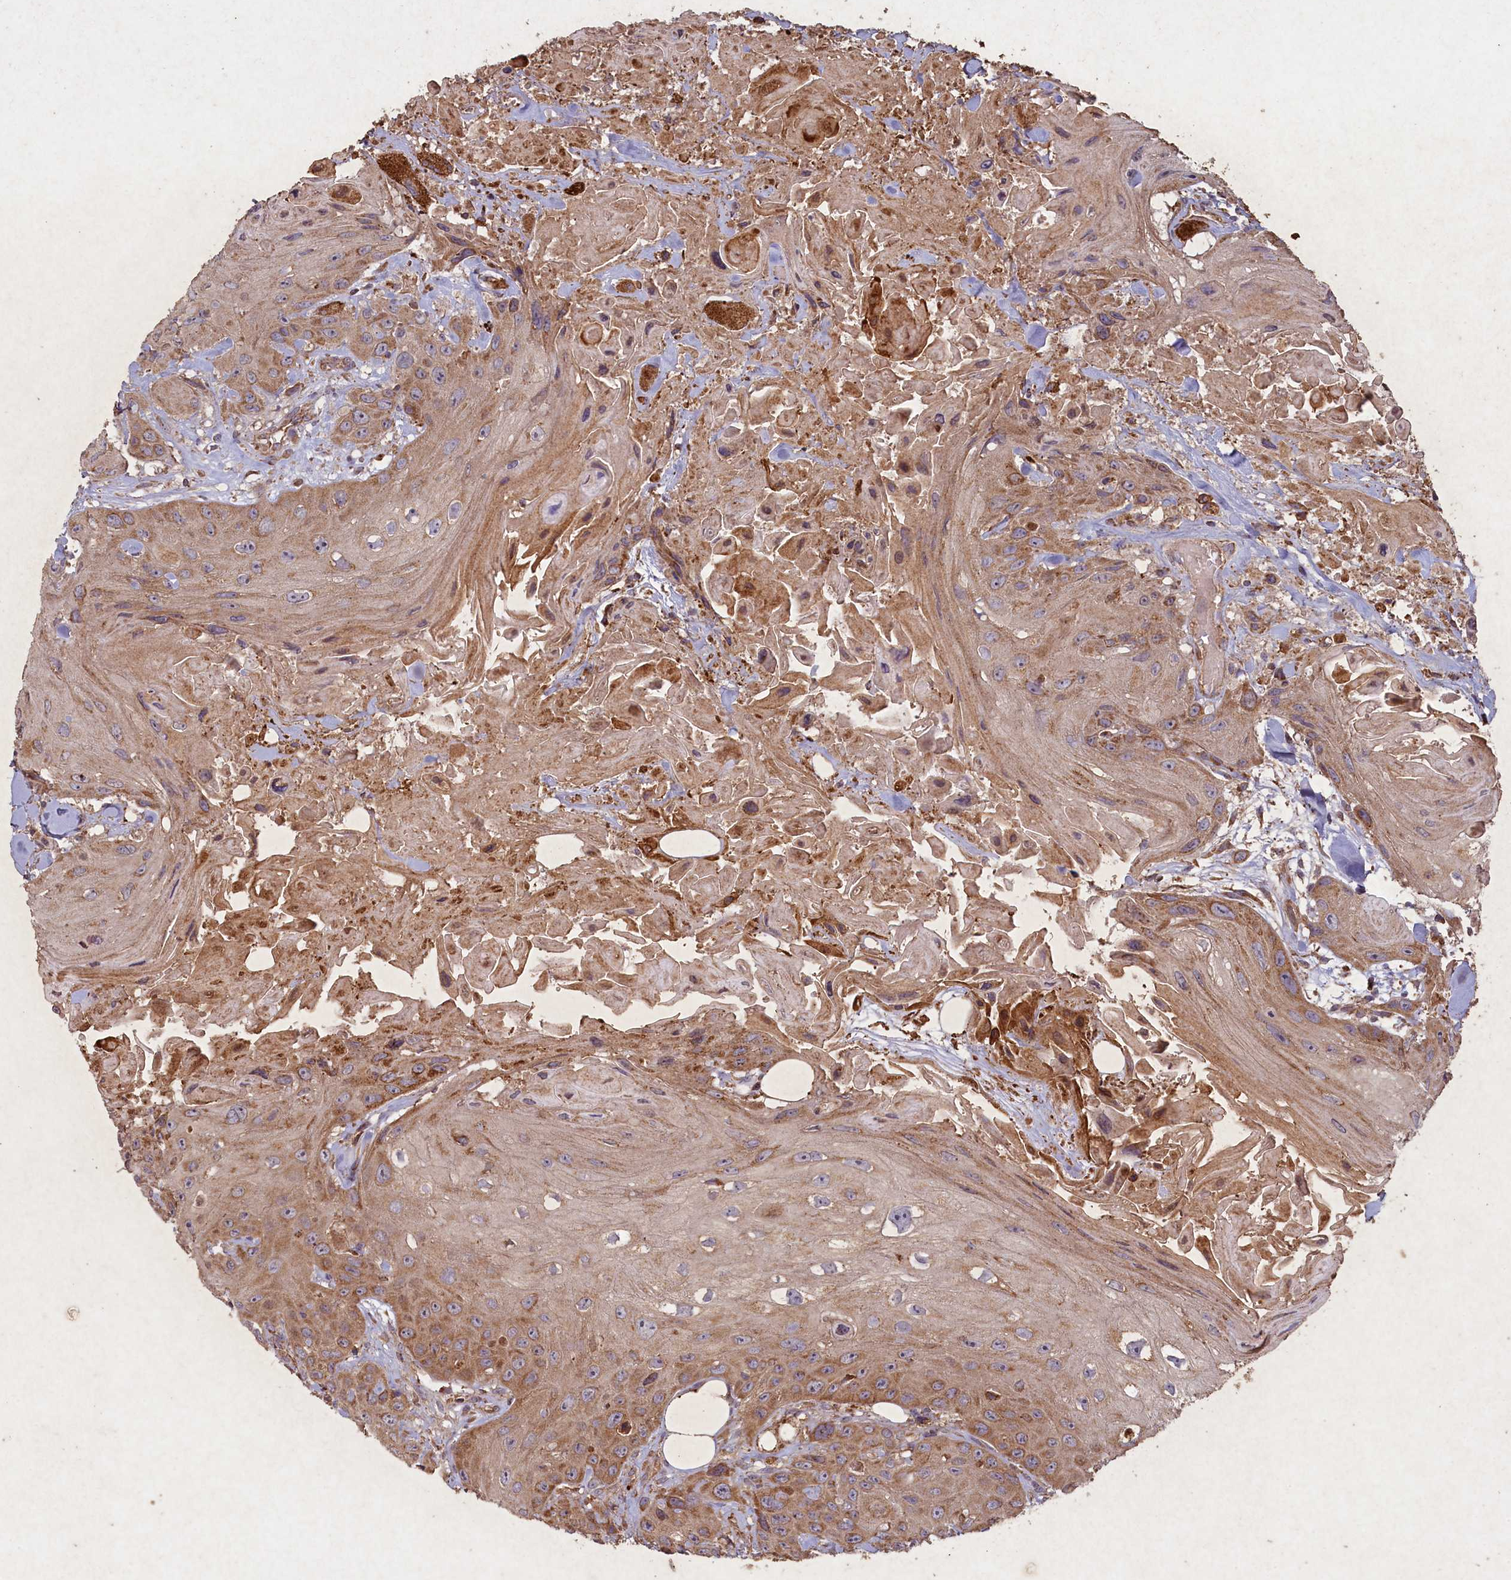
{"staining": {"intensity": "moderate", "quantity": ">75%", "location": "cytoplasmic/membranous"}, "tissue": "head and neck cancer", "cell_type": "Tumor cells", "image_type": "cancer", "snomed": [{"axis": "morphology", "description": "Squamous cell carcinoma, NOS"}, {"axis": "topography", "description": "Head-Neck"}], "caption": "The micrograph demonstrates staining of squamous cell carcinoma (head and neck), revealing moderate cytoplasmic/membranous protein expression (brown color) within tumor cells. The staining was performed using DAB (3,3'-diaminobenzidine) to visualize the protein expression in brown, while the nuclei were stained in blue with hematoxylin (Magnification: 20x).", "gene": "CIAO2B", "patient": {"sex": "male", "age": 81}}